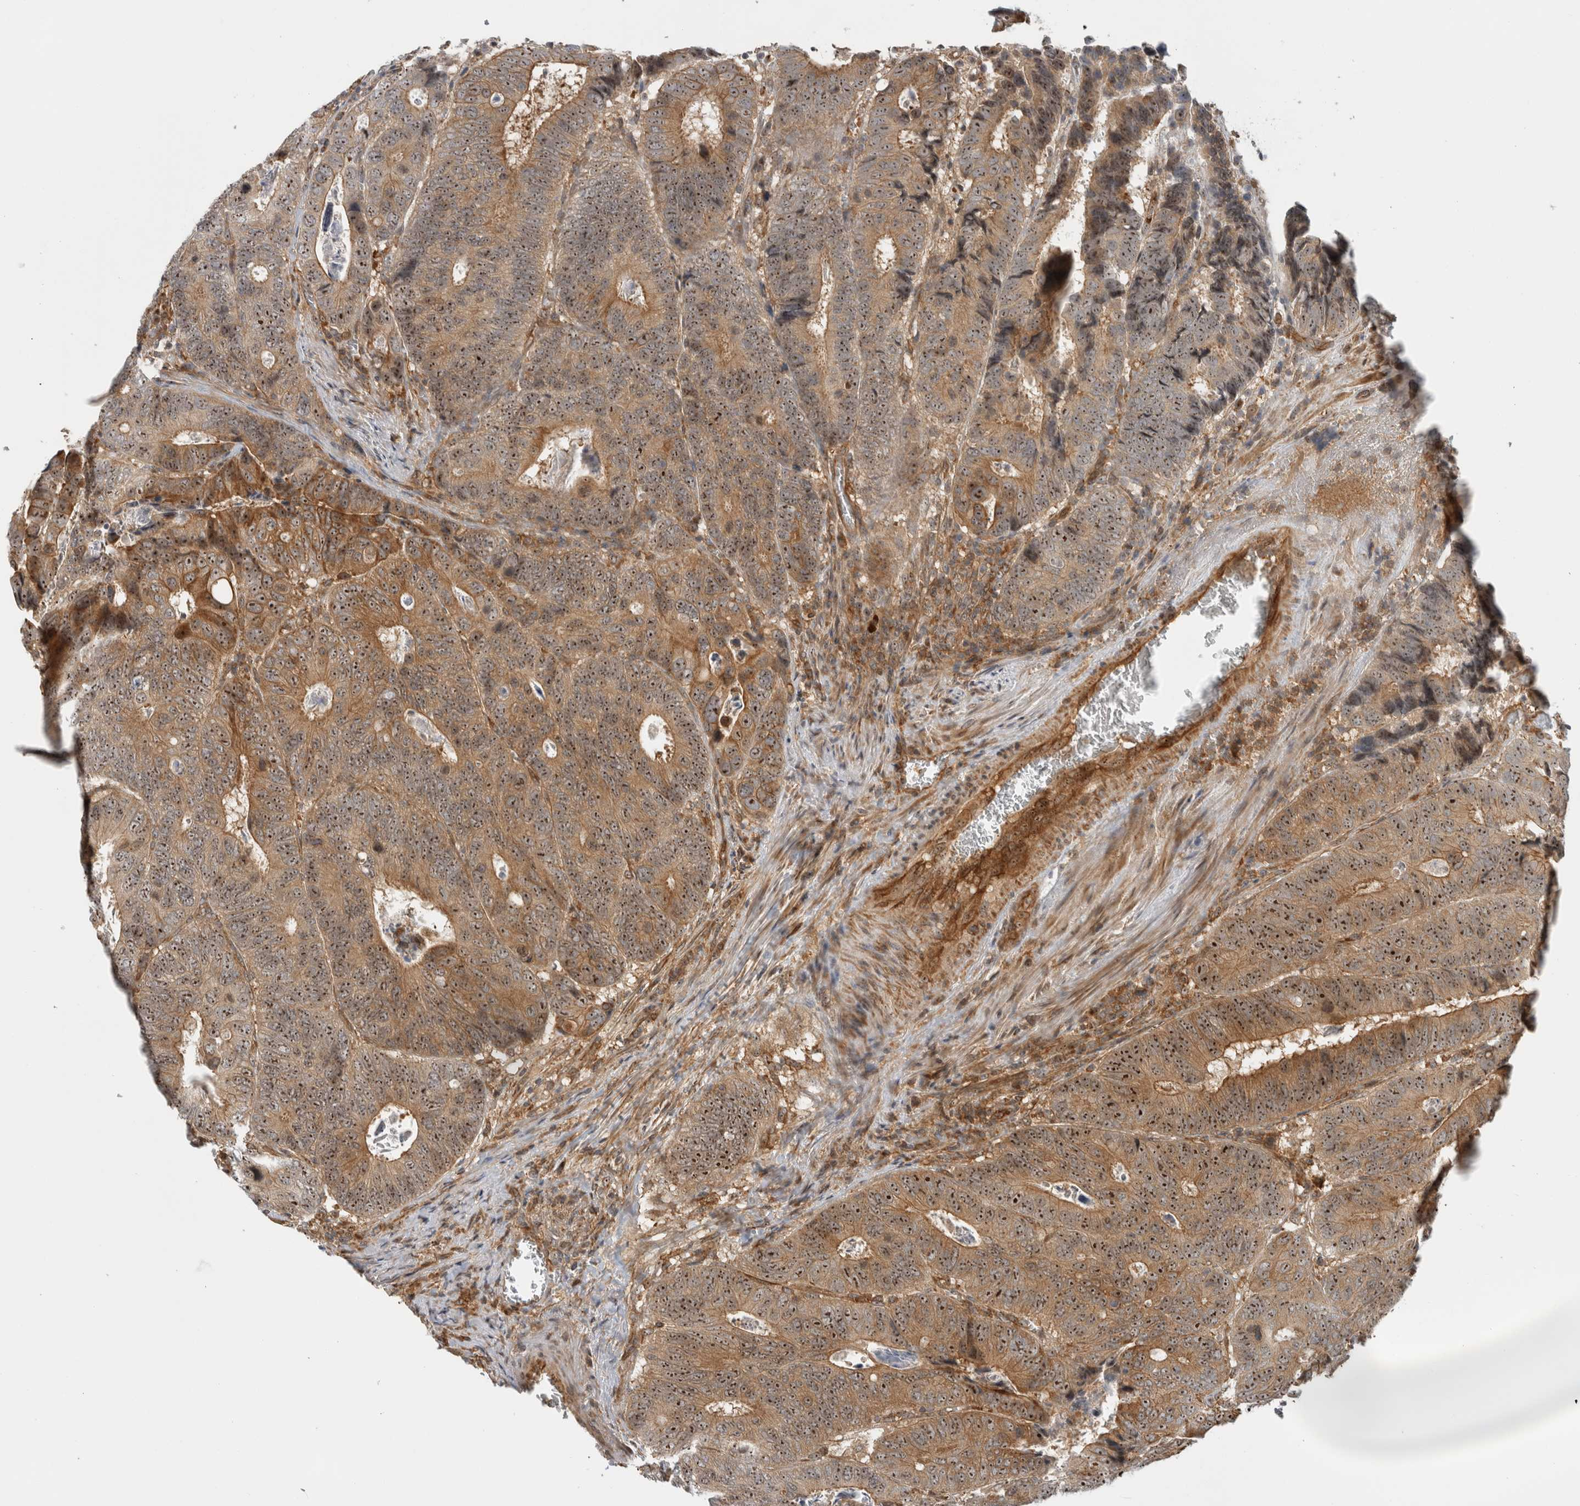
{"staining": {"intensity": "moderate", "quantity": ">75%", "location": "cytoplasmic/membranous,nuclear"}, "tissue": "colorectal cancer", "cell_type": "Tumor cells", "image_type": "cancer", "snomed": [{"axis": "morphology", "description": "Inflammation, NOS"}, {"axis": "morphology", "description": "Adenocarcinoma, NOS"}, {"axis": "topography", "description": "Colon"}], "caption": "This image reveals colorectal cancer (adenocarcinoma) stained with immunohistochemistry (IHC) to label a protein in brown. The cytoplasmic/membranous and nuclear of tumor cells show moderate positivity for the protein. Nuclei are counter-stained blue.", "gene": "WASF2", "patient": {"sex": "male", "age": 72}}